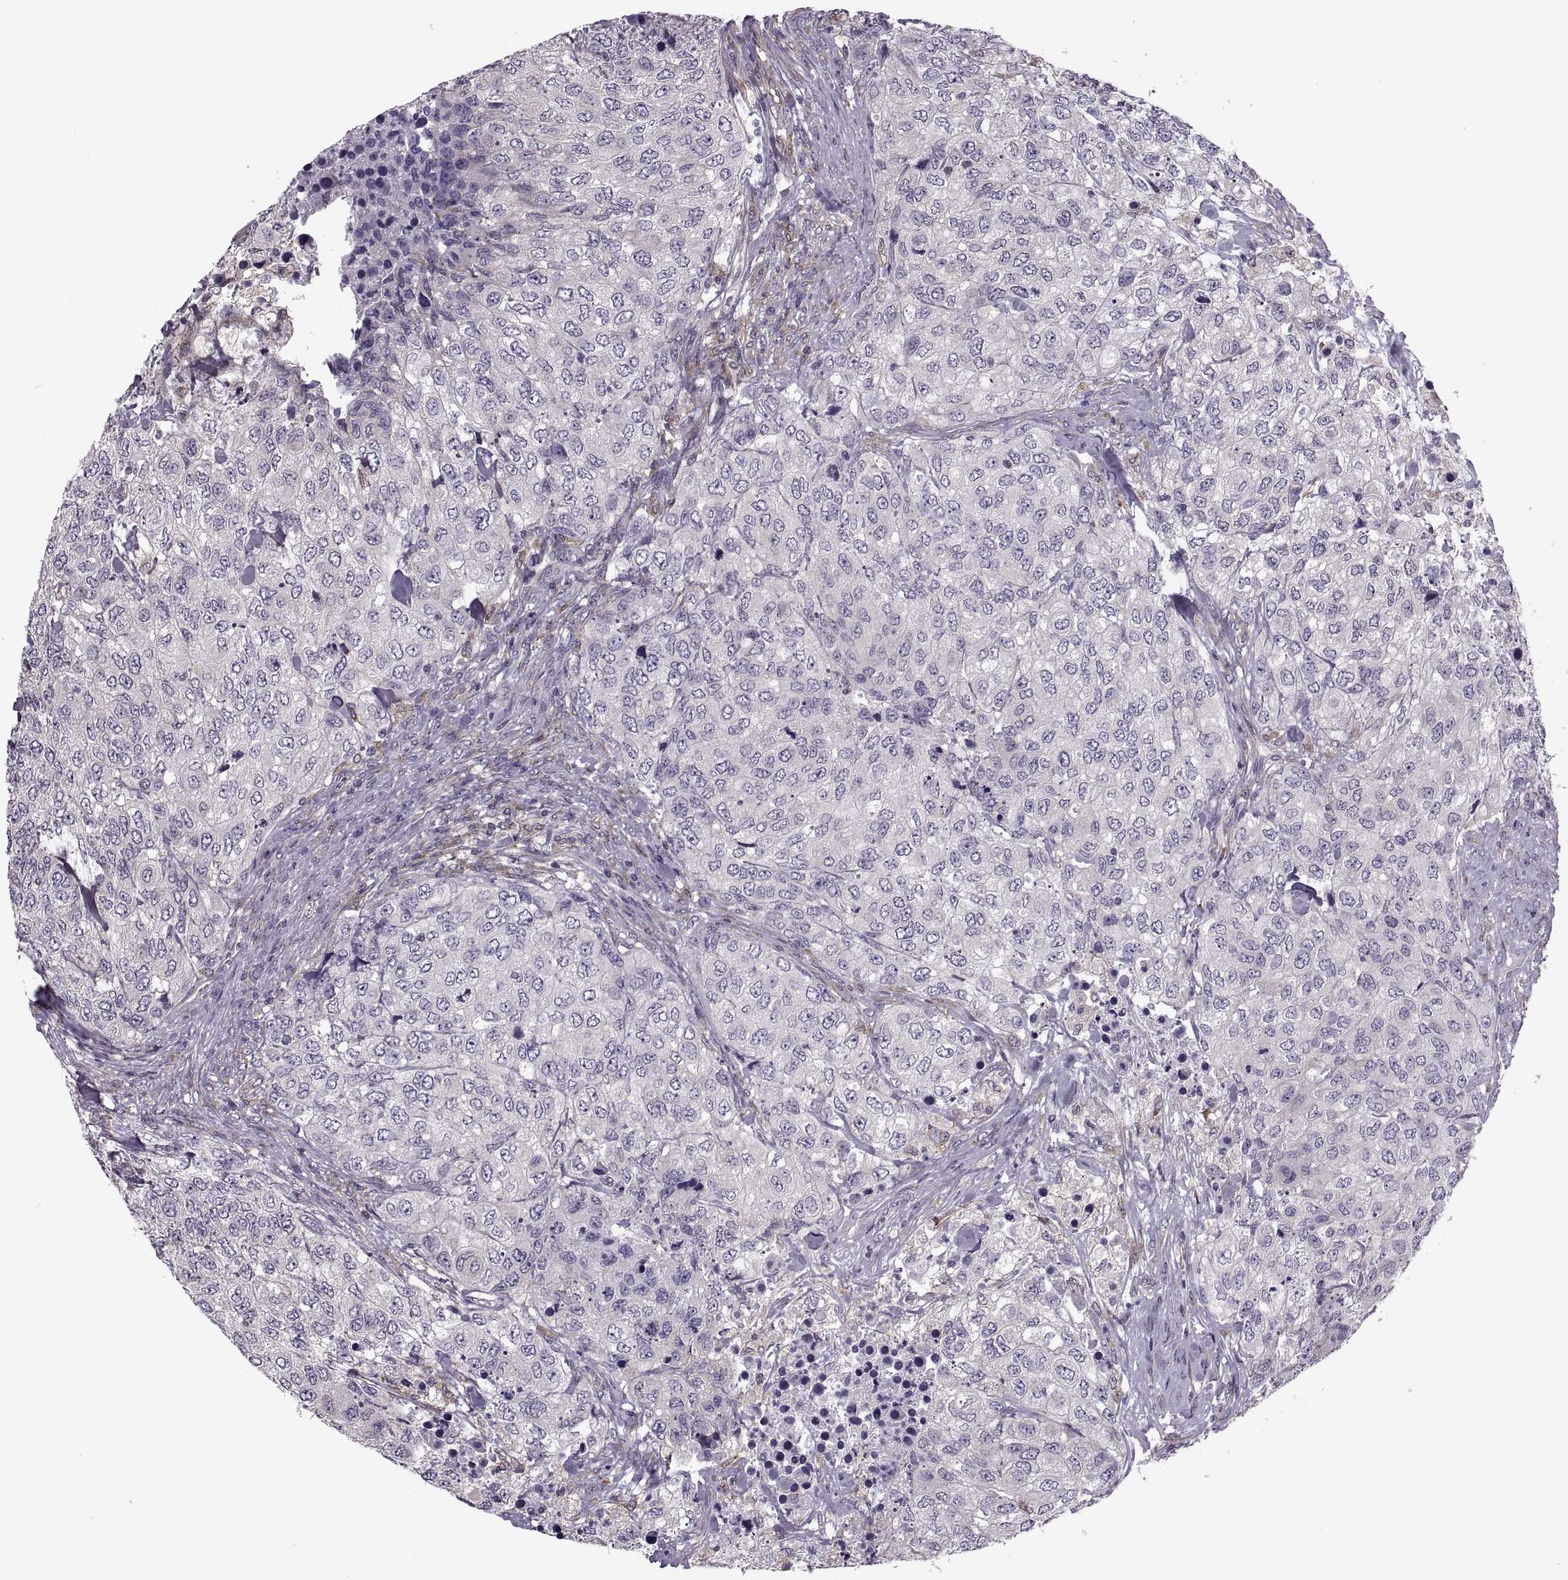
{"staining": {"intensity": "negative", "quantity": "none", "location": "none"}, "tissue": "urothelial cancer", "cell_type": "Tumor cells", "image_type": "cancer", "snomed": [{"axis": "morphology", "description": "Urothelial carcinoma, High grade"}, {"axis": "topography", "description": "Urinary bladder"}], "caption": "An immunohistochemistry micrograph of urothelial cancer is shown. There is no staining in tumor cells of urothelial cancer.", "gene": "LETM2", "patient": {"sex": "female", "age": 78}}